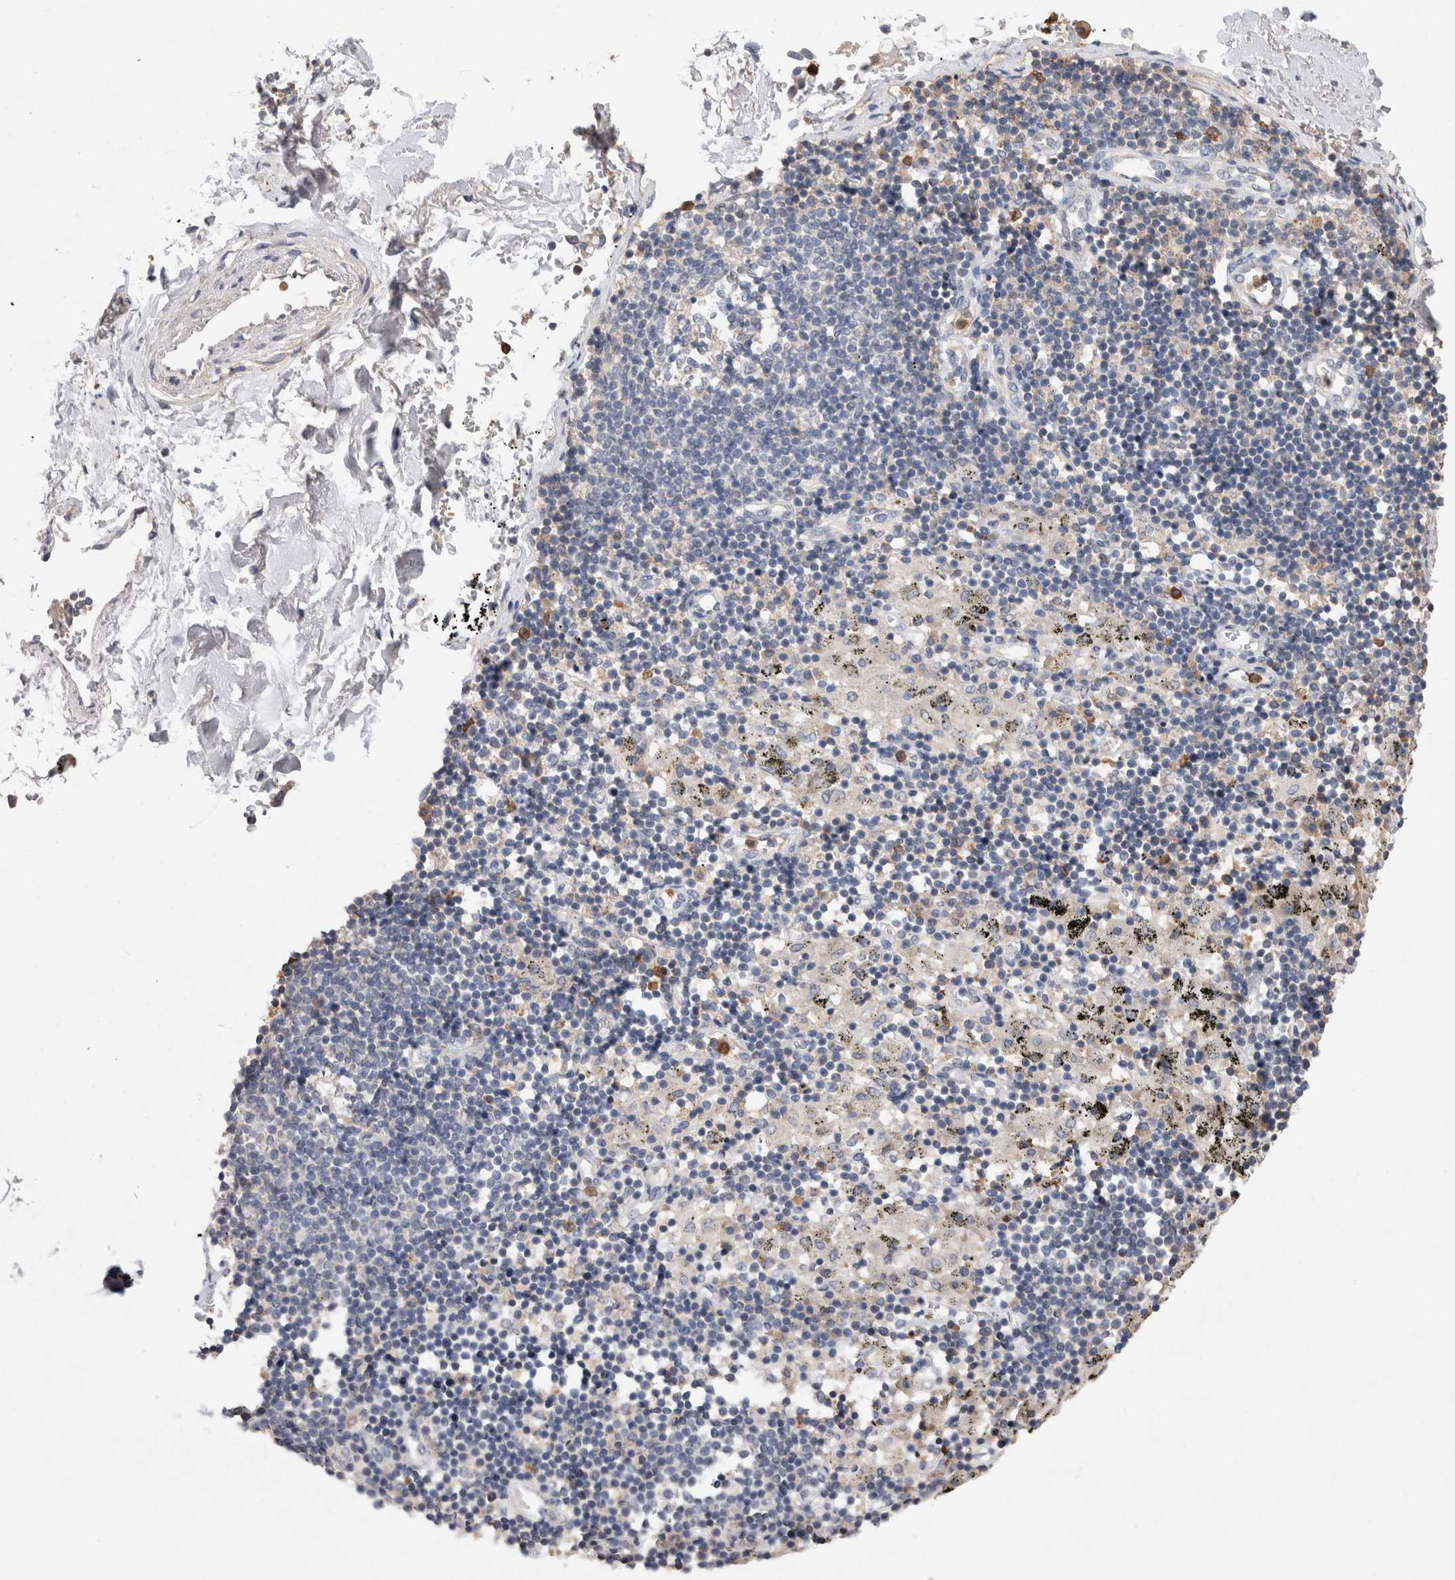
{"staining": {"intensity": "negative", "quantity": "none", "location": "none"}, "tissue": "soft tissue", "cell_type": "Fibroblasts", "image_type": "normal", "snomed": [{"axis": "morphology", "description": "Normal tissue, NOS"}, {"axis": "topography", "description": "Cartilage tissue"}, {"axis": "topography", "description": "Lung"}], "caption": "This is an IHC histopathology image of benign human soft tissue. There is no expression in fibroblasts.", "gene": "FABP7", "patient": {"sex": "female", "age": 77}}